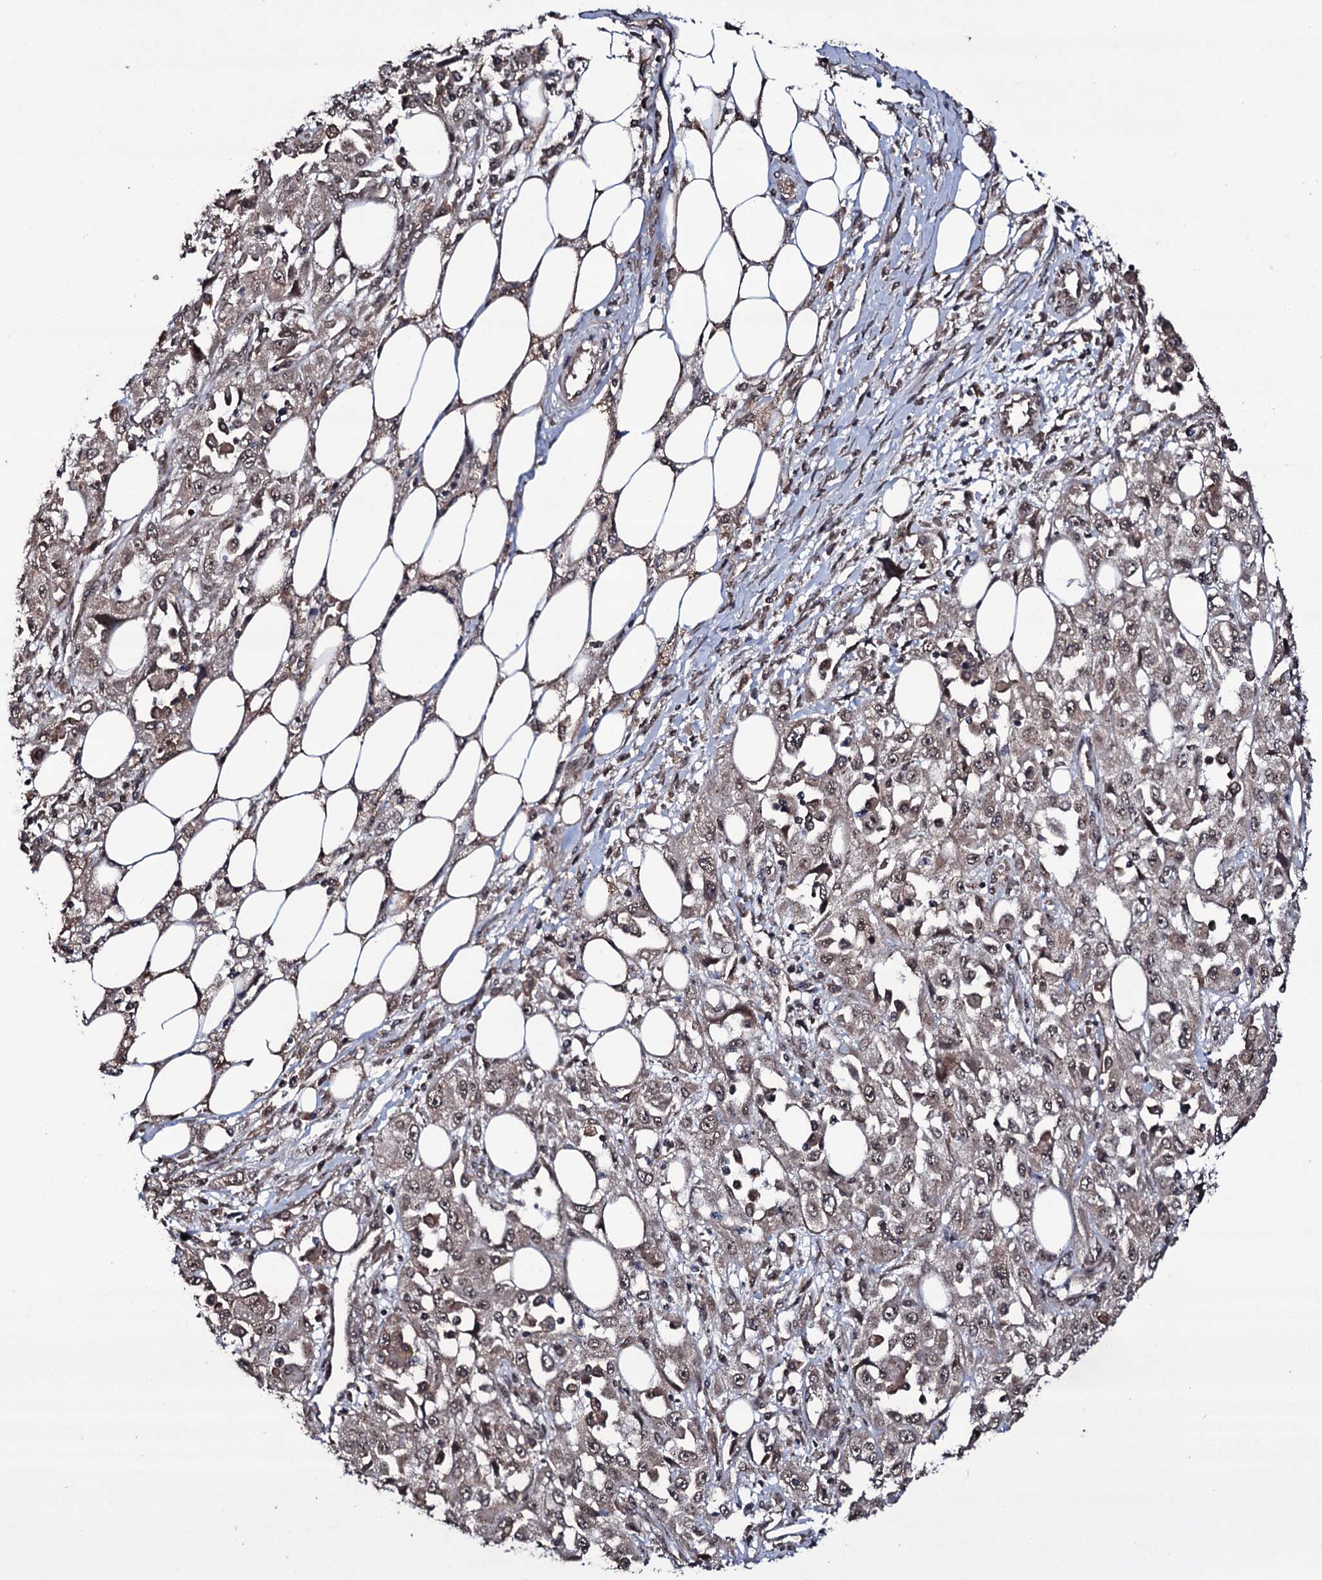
{"staining": {"intensity": "moderate", "quantity": ">75%", "location": "cytoplasmic/membranous,nuclear"}, "tissue": "skin cancer", "cell_type": "Tumor cells", "image_type": "cancer", "snomed": [{"axis": "morphology", "description": "Squamous cell carcinoma, NOS"}, {"axis": "morphology", "description": "Squamous cell carcinoma, metastatic, NOS"}, {"axis": "topography", "description": "Skin"}, {"axis": "topography", "description": "Lymph node"}], "caption": "A high-resolution photomicrograph shows immunohistochemistry staining of skin cancer (metastatic squamous cell carcinoma), which reveals moderate cytoplasmic/membranous and nuclear expression in about >75% of tumor cells.", "gene": "MRPS31", "patient": {"sex": "male", "age": 75}}